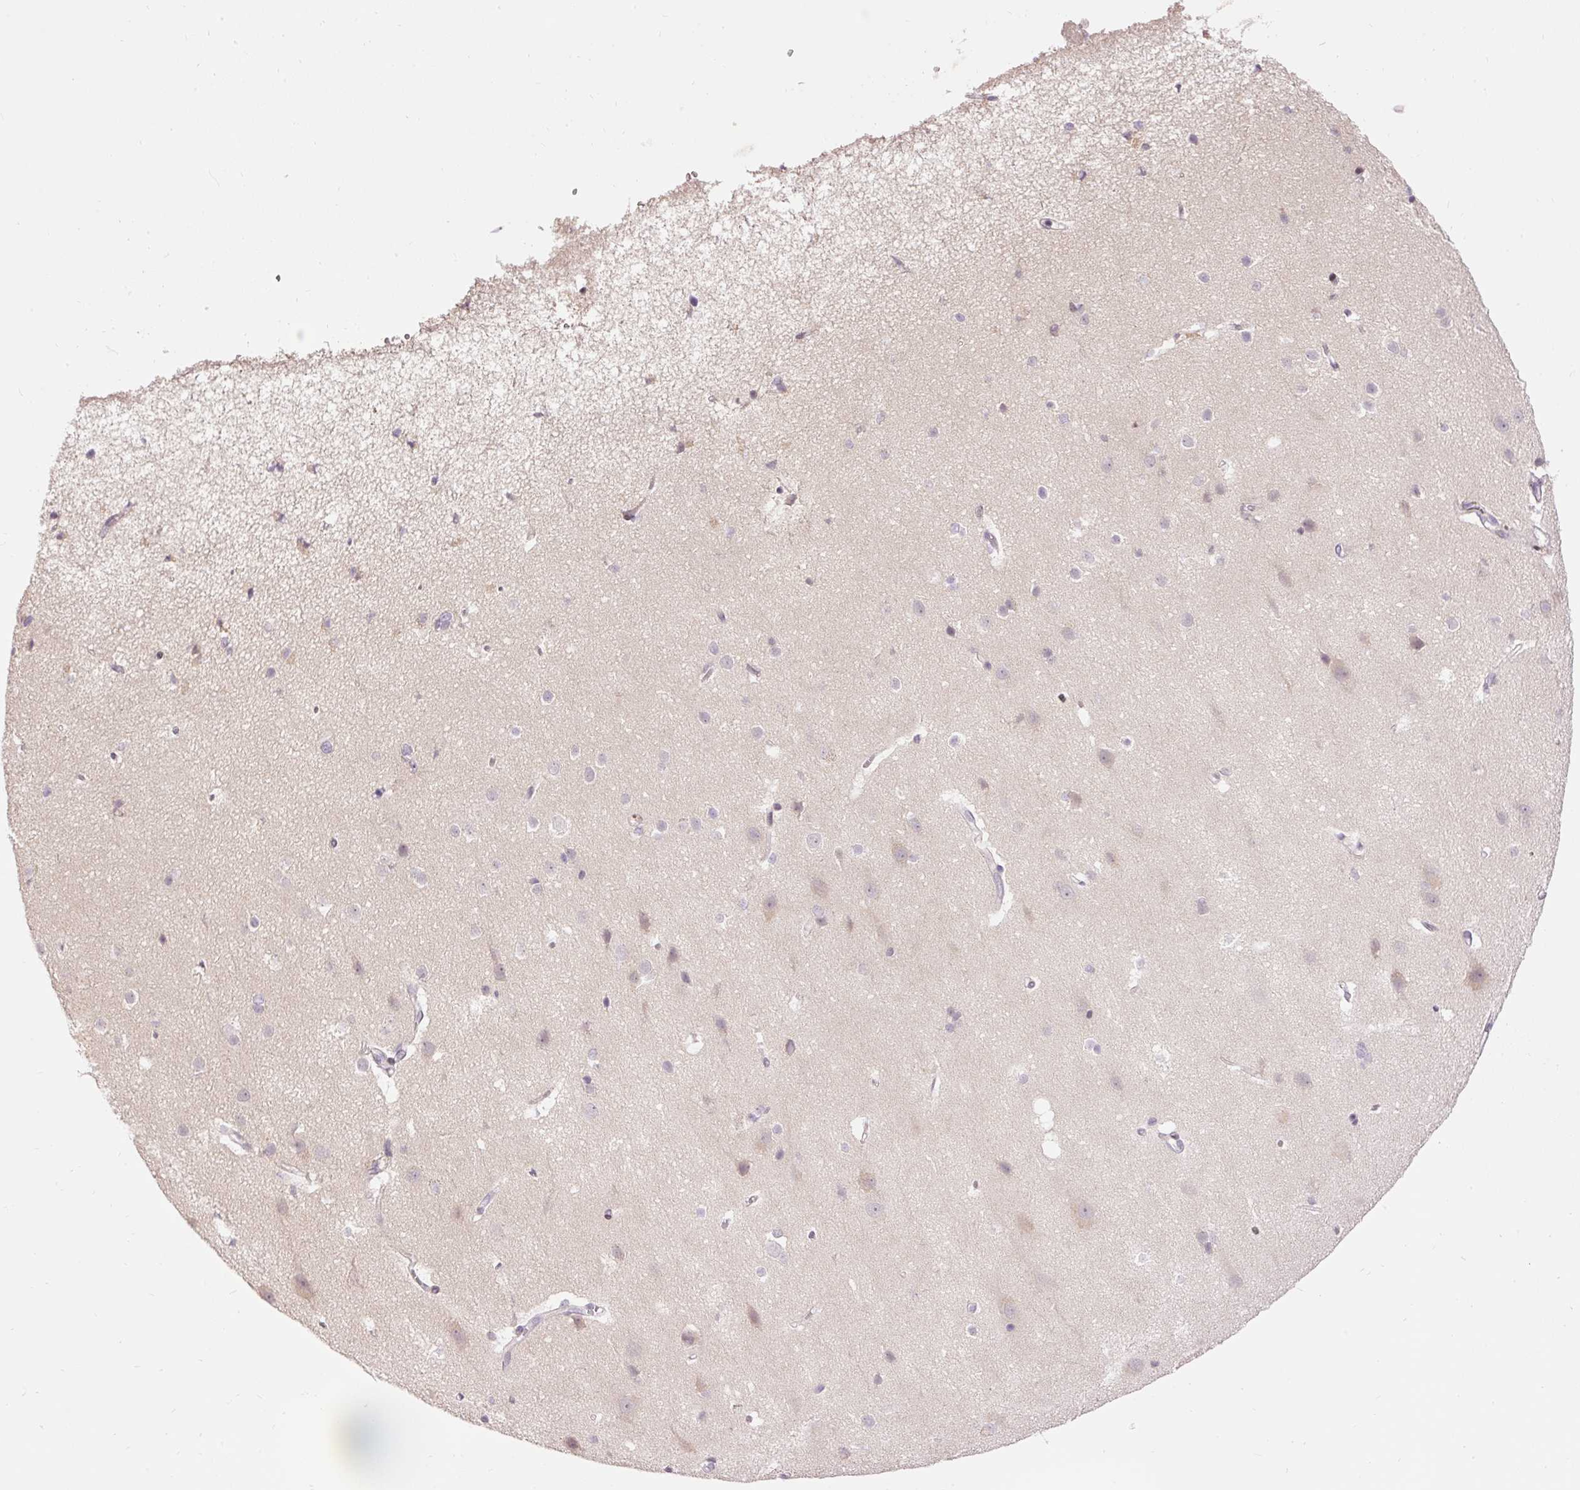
{"staining": {"intensity": "negative", "quantity": "none", "location": "none"}, "tissue": "cerebral cortex", "cell_type": "Endothelial cells", "image_type": "normal", "snomed": [{"axis": "morphology", "description": "Normal tissue, NOS"}, {"axis": "topography", "description": "Cerebral cortex"}], "caption": "Endothelial cells are negative for protein expression in unremarkable human cerebral cortex. (DAB (3,3'-diaminobenzidine) immunohistochemistry (IHC) visualized using brightfield microscopy, high magnification).", "gene": "ABHD11", "patient": {"sex": "male", "age": 37}}